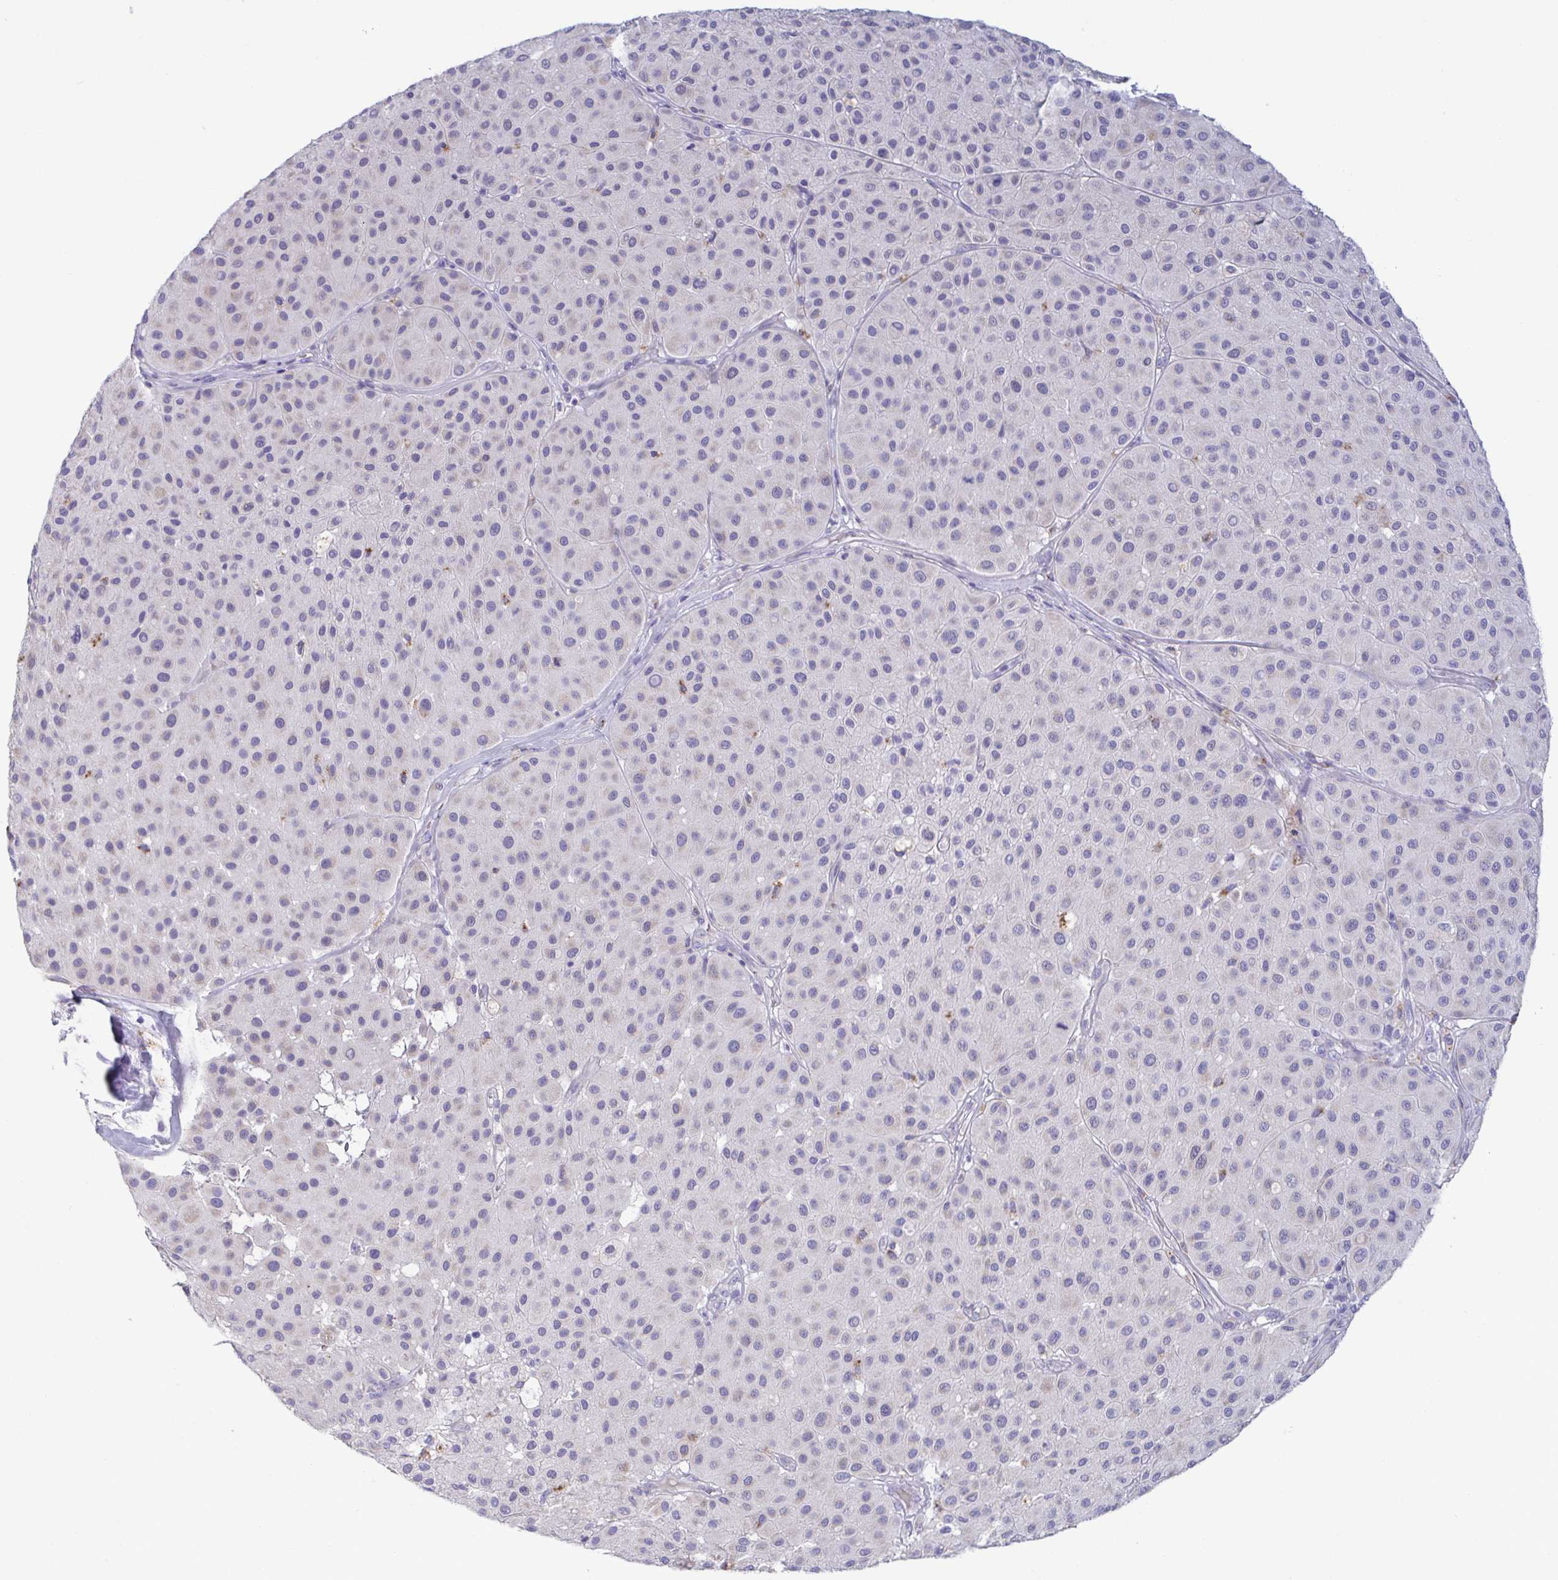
{"staining": {"intensity": "negative", "quantity": "none", "location": "none"}, "tissue": "melanoma", "cell_type": "Tumor cells", "image_type": "cancer", "snomed": [{"axis": "morphology", "description": "Malignant melanoma, Metastatic site"}, {"axis": "topography", "description": "Smooth muscle"}], "caption": "A high-resolution photomicrograph shows immunohistochemistry staining of malignant melanoma (metastatic site), which shows no significant expression in tumor cells.", "gene": "TAS2R38", "patient": {"sex": "male", "age": 41}}